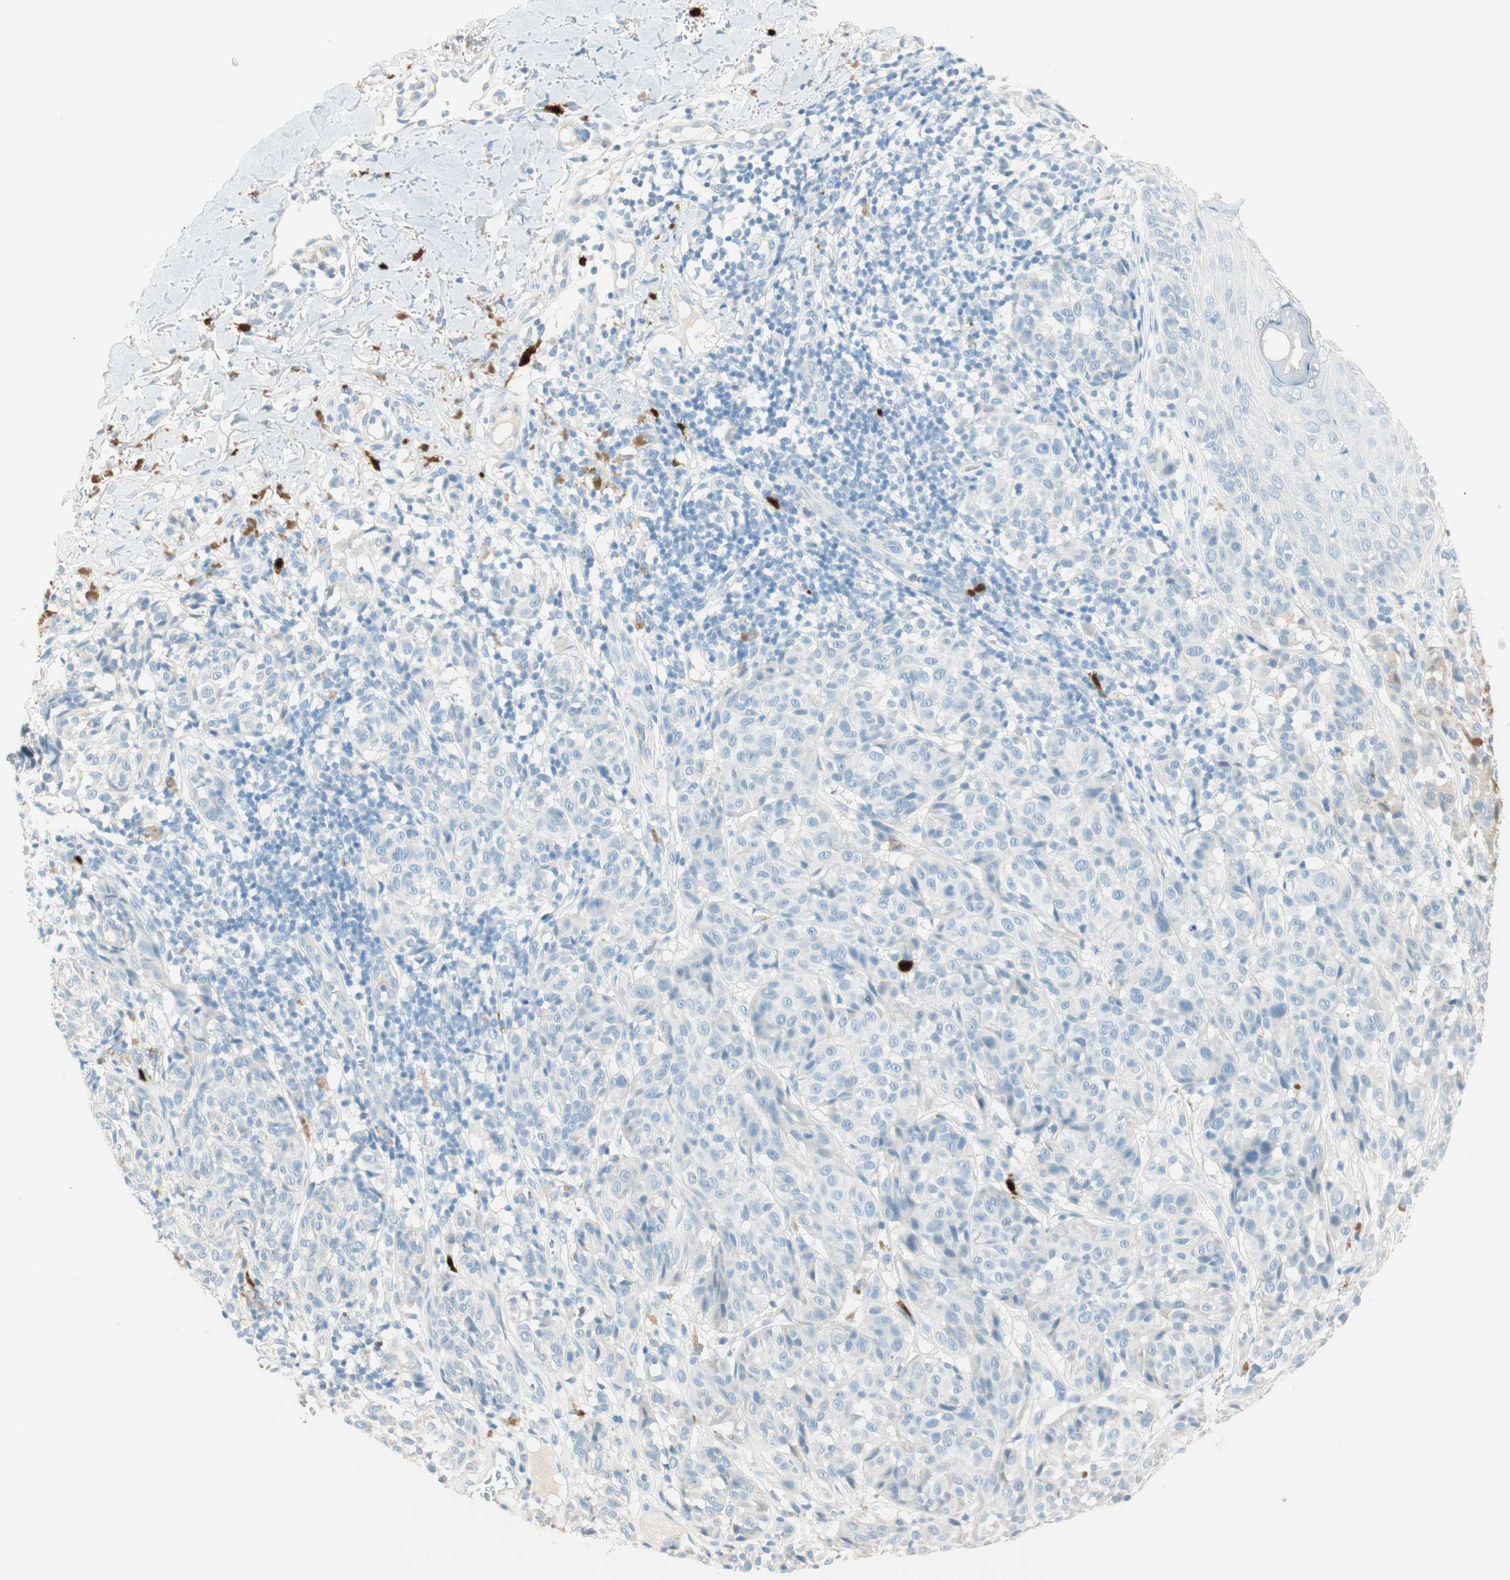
{"staining": {"intensity": "negative", "quantity": "none", "location": "none"}, "tissue": "melanoma", "cell_type": "Tumor cells", "image_type": "cancer", "snomed": [{"axis": "morphology", "description": "Malignant melanoma, NOS"}, {"axis": "topography", "description": "Skin"}], "caption": "DAB (3,3'-diaminobenzidine) immunohistochemical staining of human malignant melanoma shows no significant expression in tumor cells.", "gene": "HPGD", "patient": {"sex": "female", "age": 46}}